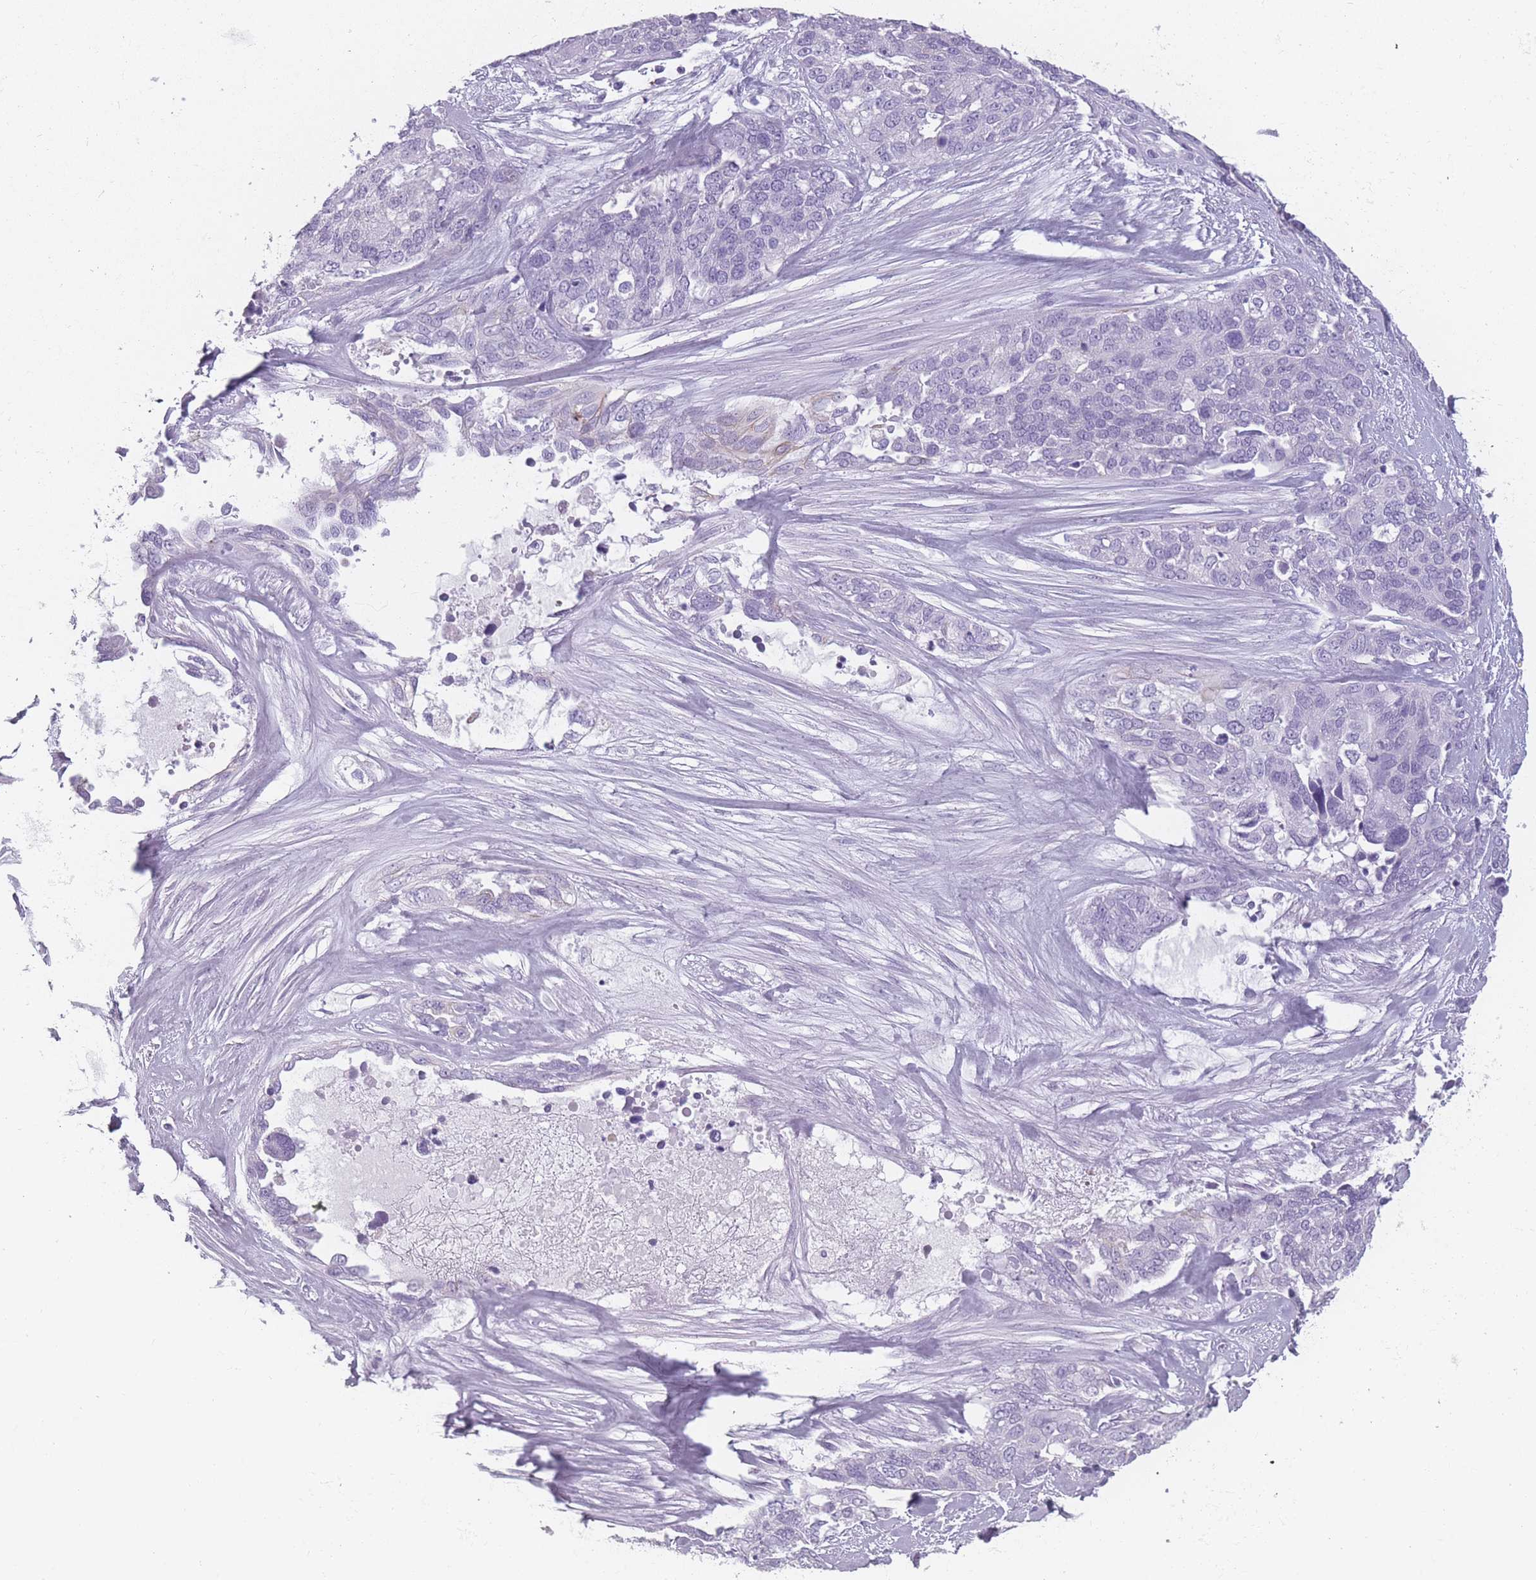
{"staining": {"intensity": "negative", "quantity": "none", "location": "none"}, "tissue": "ovarian cancer", "cell_type": "Tumor cells", "image_type": "cancer", "snomed": [{"axis": "morphology", "description": "Cystadenocarcinoma, serous, NOS"}, {"axis": "topography", "description": "Ovary"}], "caption": "This is an IHC histopathology image of serous cystadenocarcinoma (ovarian). There is no staining in tumor cells.", "gene": "PPFIA3", "patient": {"sex": "female", "age": 44}}